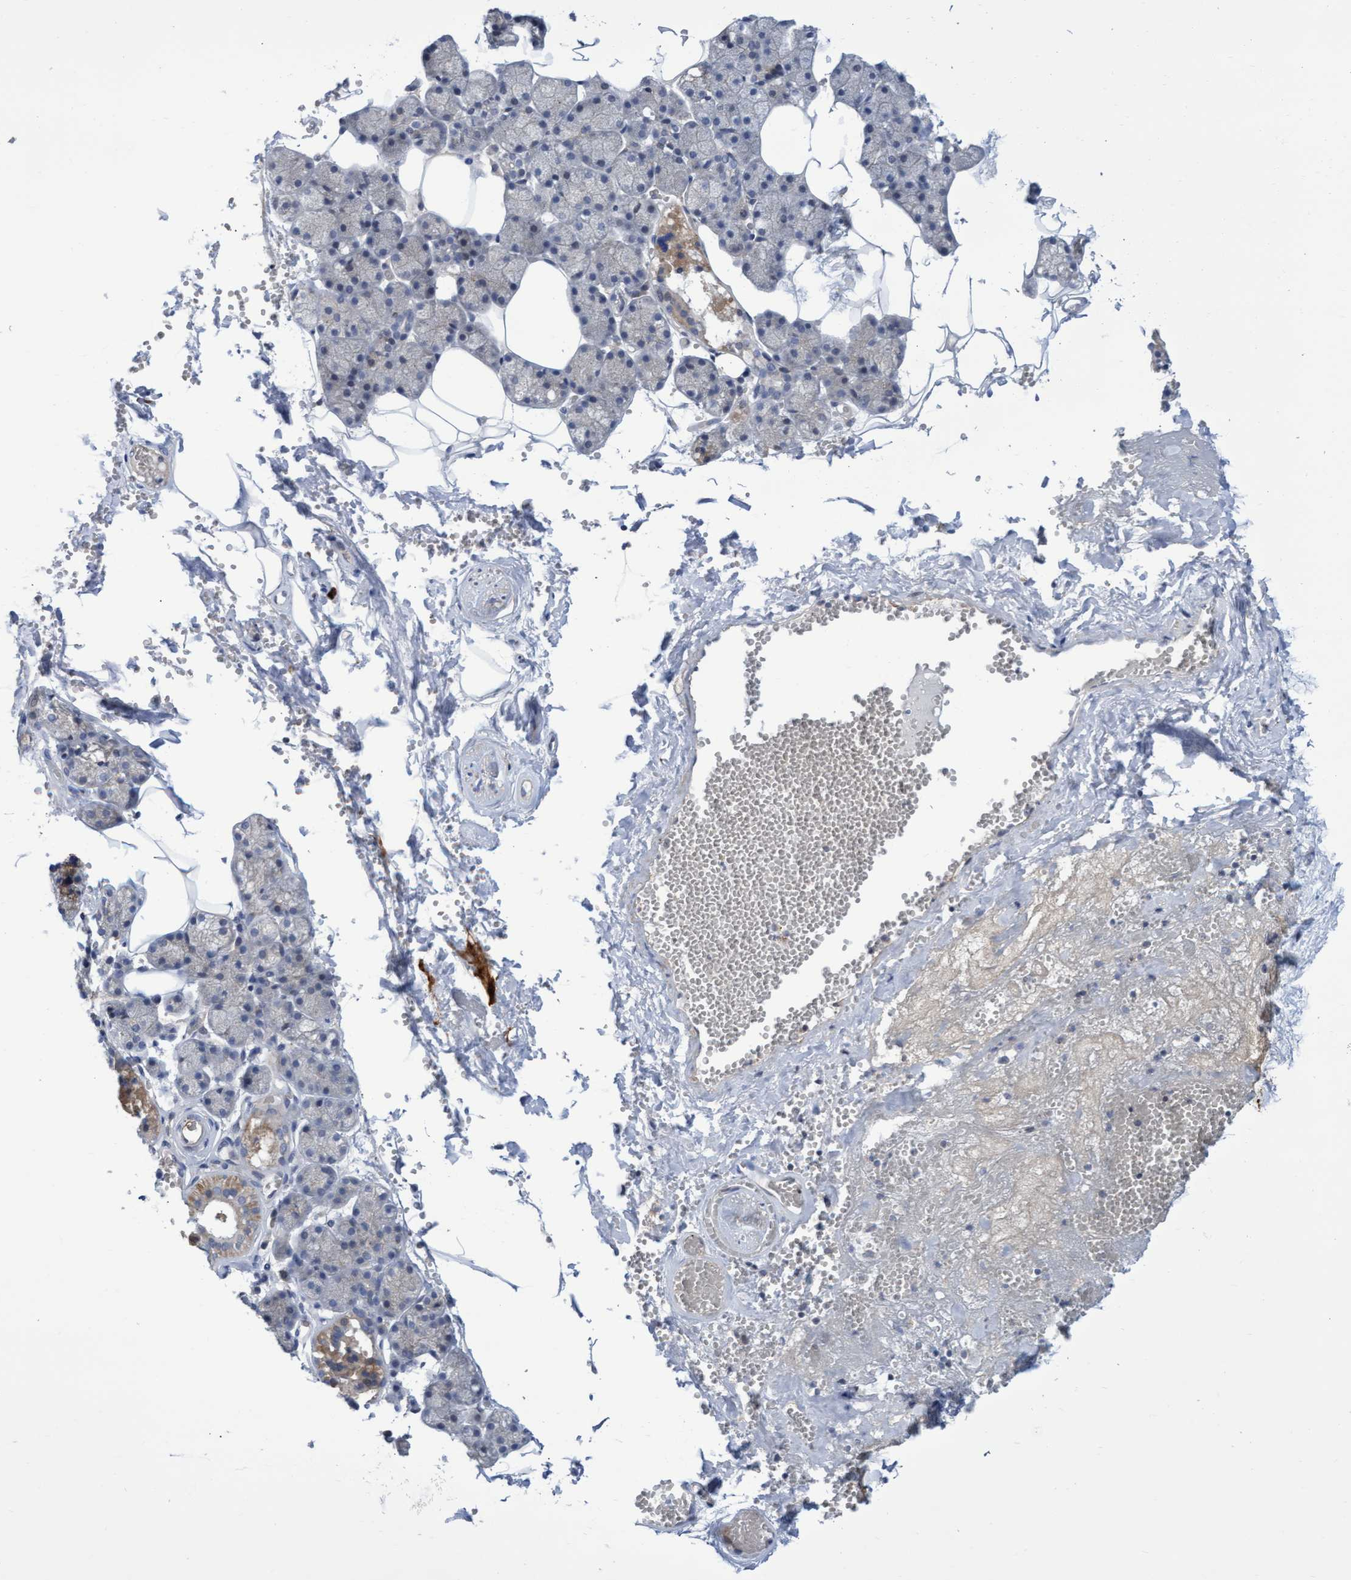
{"staining": {"intensity": "moderate", "quantity": "<25%", "location": "cytoplasmic/membranous"}, "tissue": "salivary gland", "cell_type": "Glandular cells", "image_type": "normal", "snomed": [{"axis": "morphology", "description": "Normal tissue, NOS"}, {"axis": "topography", "description": "Salivary gland"}], "caption": "Glandular cells demonstrate low levels of moderate cytoplasmic/membranous expression in approximately <25% of cells in normal human salivary gland.", "gene": "ABCF2", "patient": {"sex": "male", "age": 62}}